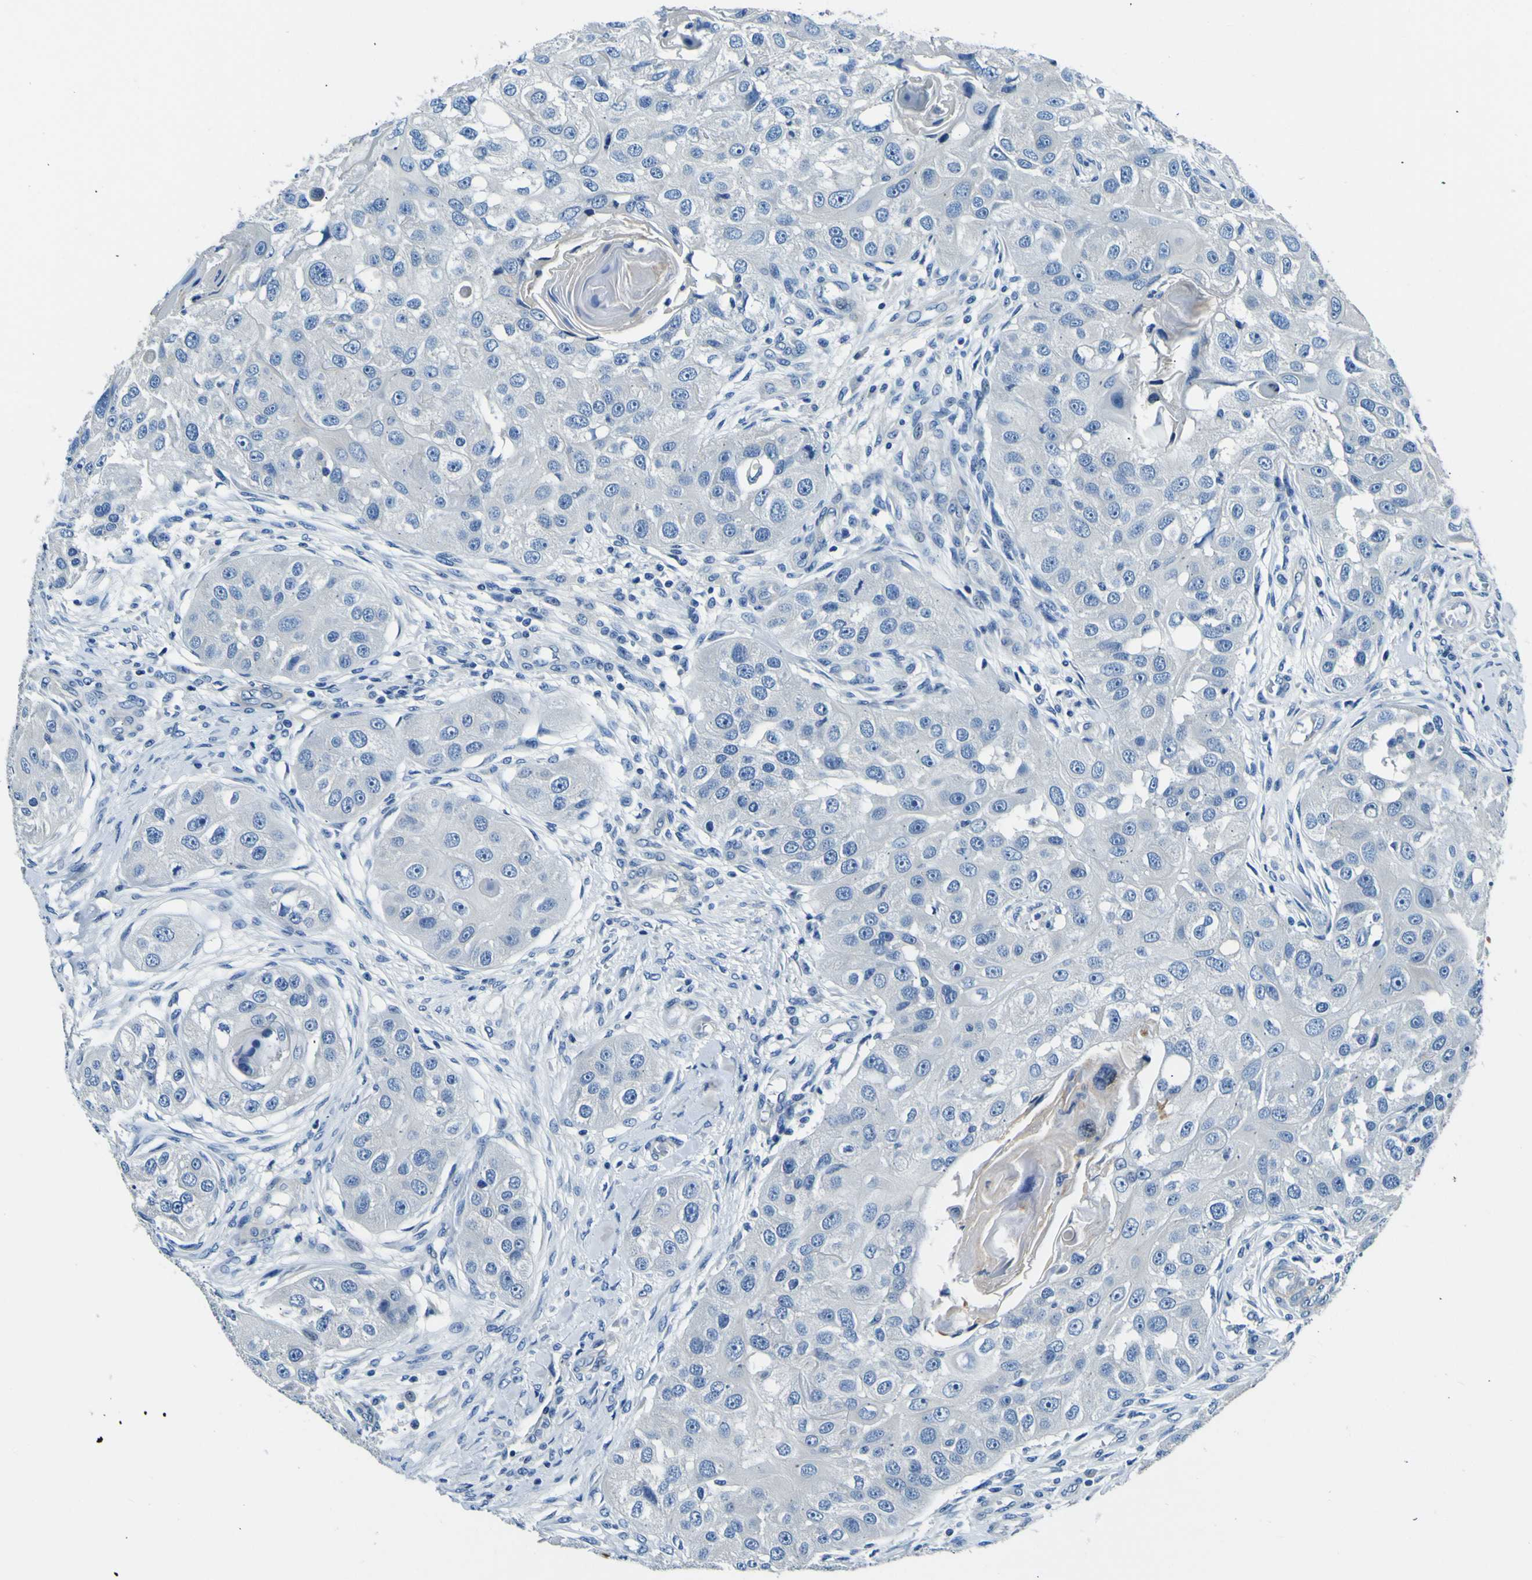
{"staining": {"intensity": "negative", "quantity": "none", "location": "none"}, "tissue": "head and neck cancer", "cell_type": "Tumor cells", "image_type": "cancer", "snomed": [{"axis": "morphology", "description": "Normal tissue, NOS"}, {"axis": "morphology", "description": "Squamous cell carcinoma, NOS"}, {"axis": "topography", "description": "Skeletal muscle"}, {"axis": "topography", "description": "Head-Neck"}], "caption": "Tumor cells show no significant positivity in head and neck cancer.", "gene": "ADGRA2", "patient": {"sex": "male", "age": 51}}